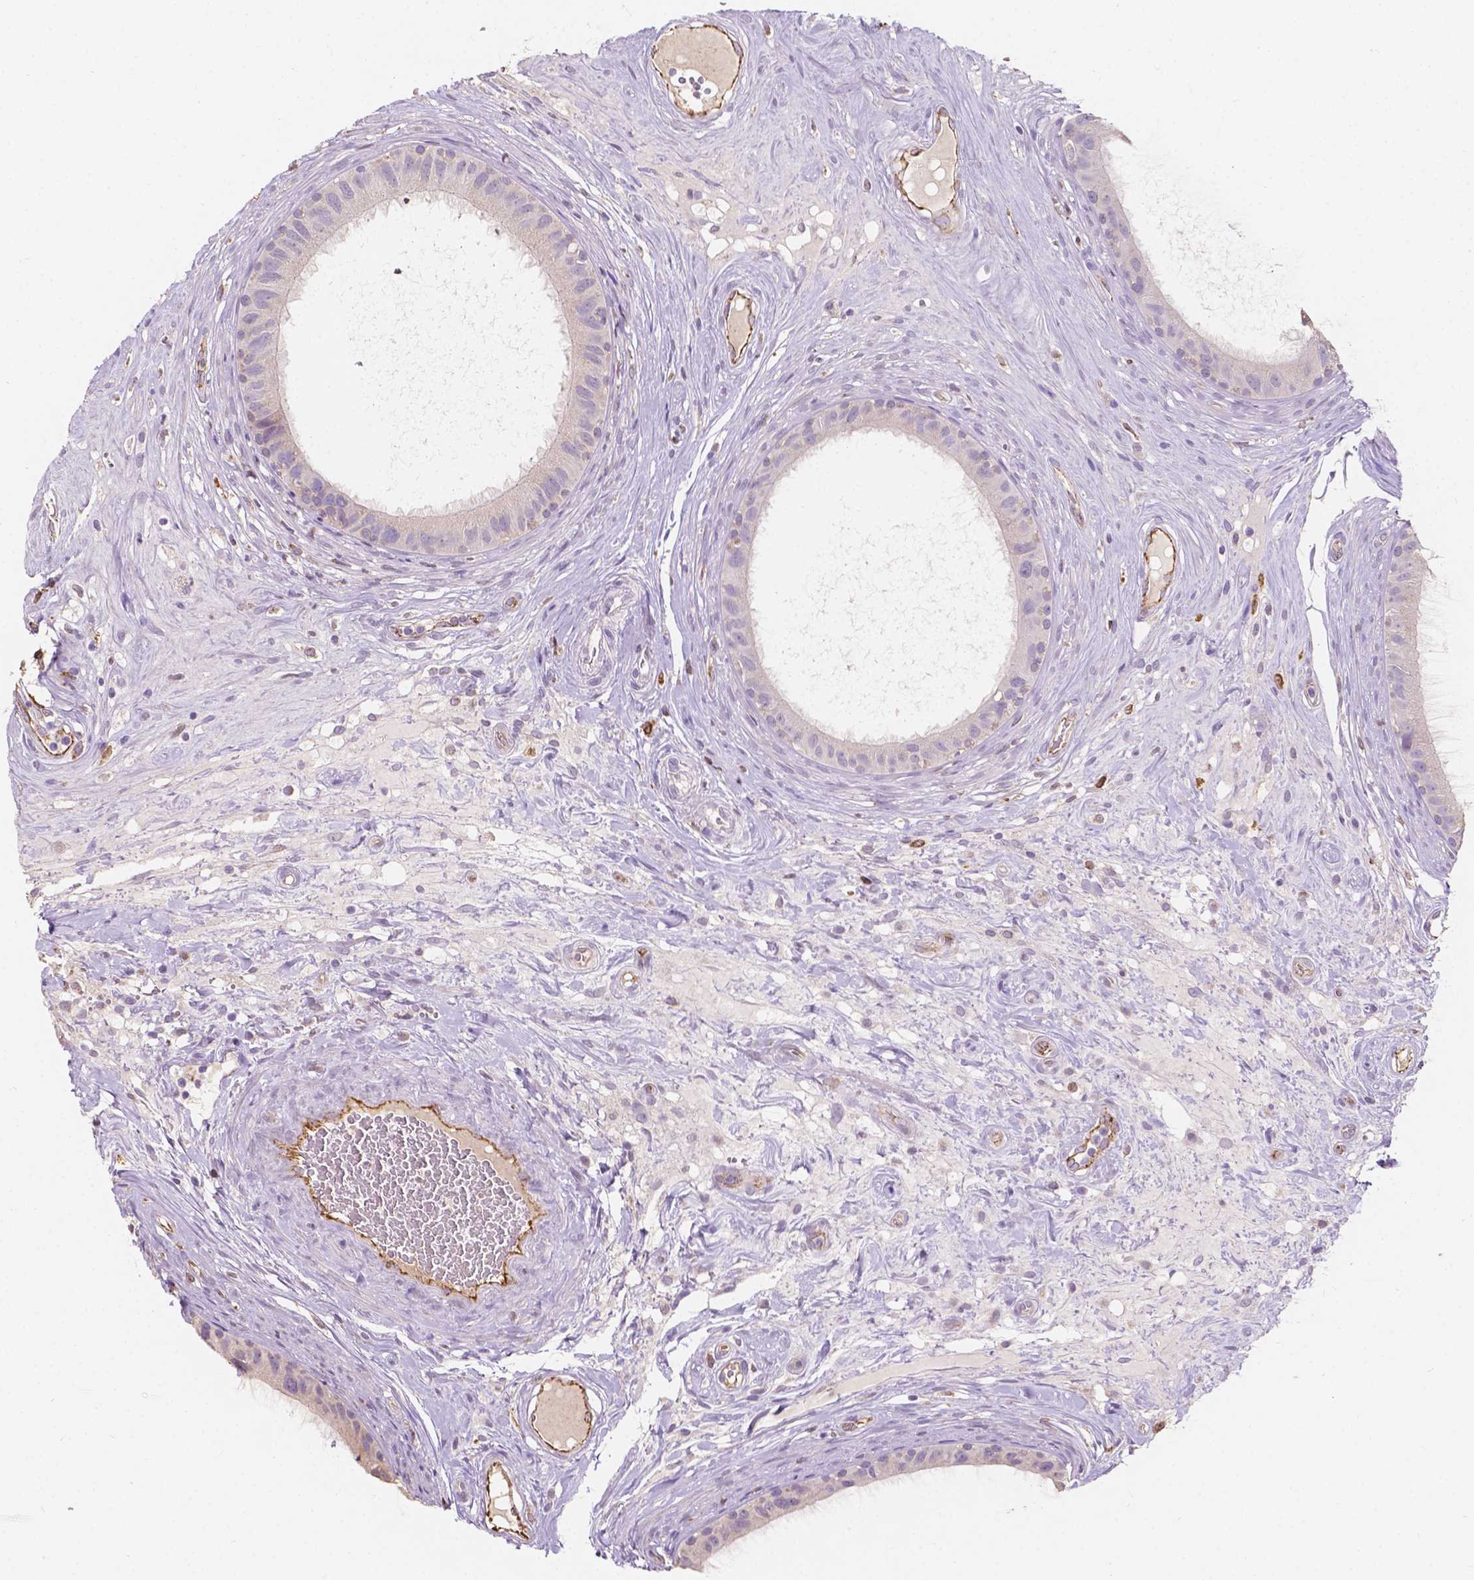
{"staining": {"intensity": "negative", "quantity": "none", "location": "none"}, "tissue": "epididymis", "cell_type": "Glandular cells", "image_type": "normal", "snomed": [{"axis": "morphology", "description": "Normal tissue, NOS"}, {"axis": "topography", "description": "Epididymis"}], "caption": "DAB immunohistochemical staining of unremarkable epididymis displays no significant staining in glandular cells.", "gene": "SLC22A4", "patient": {"sex": "male", "age": 59}}